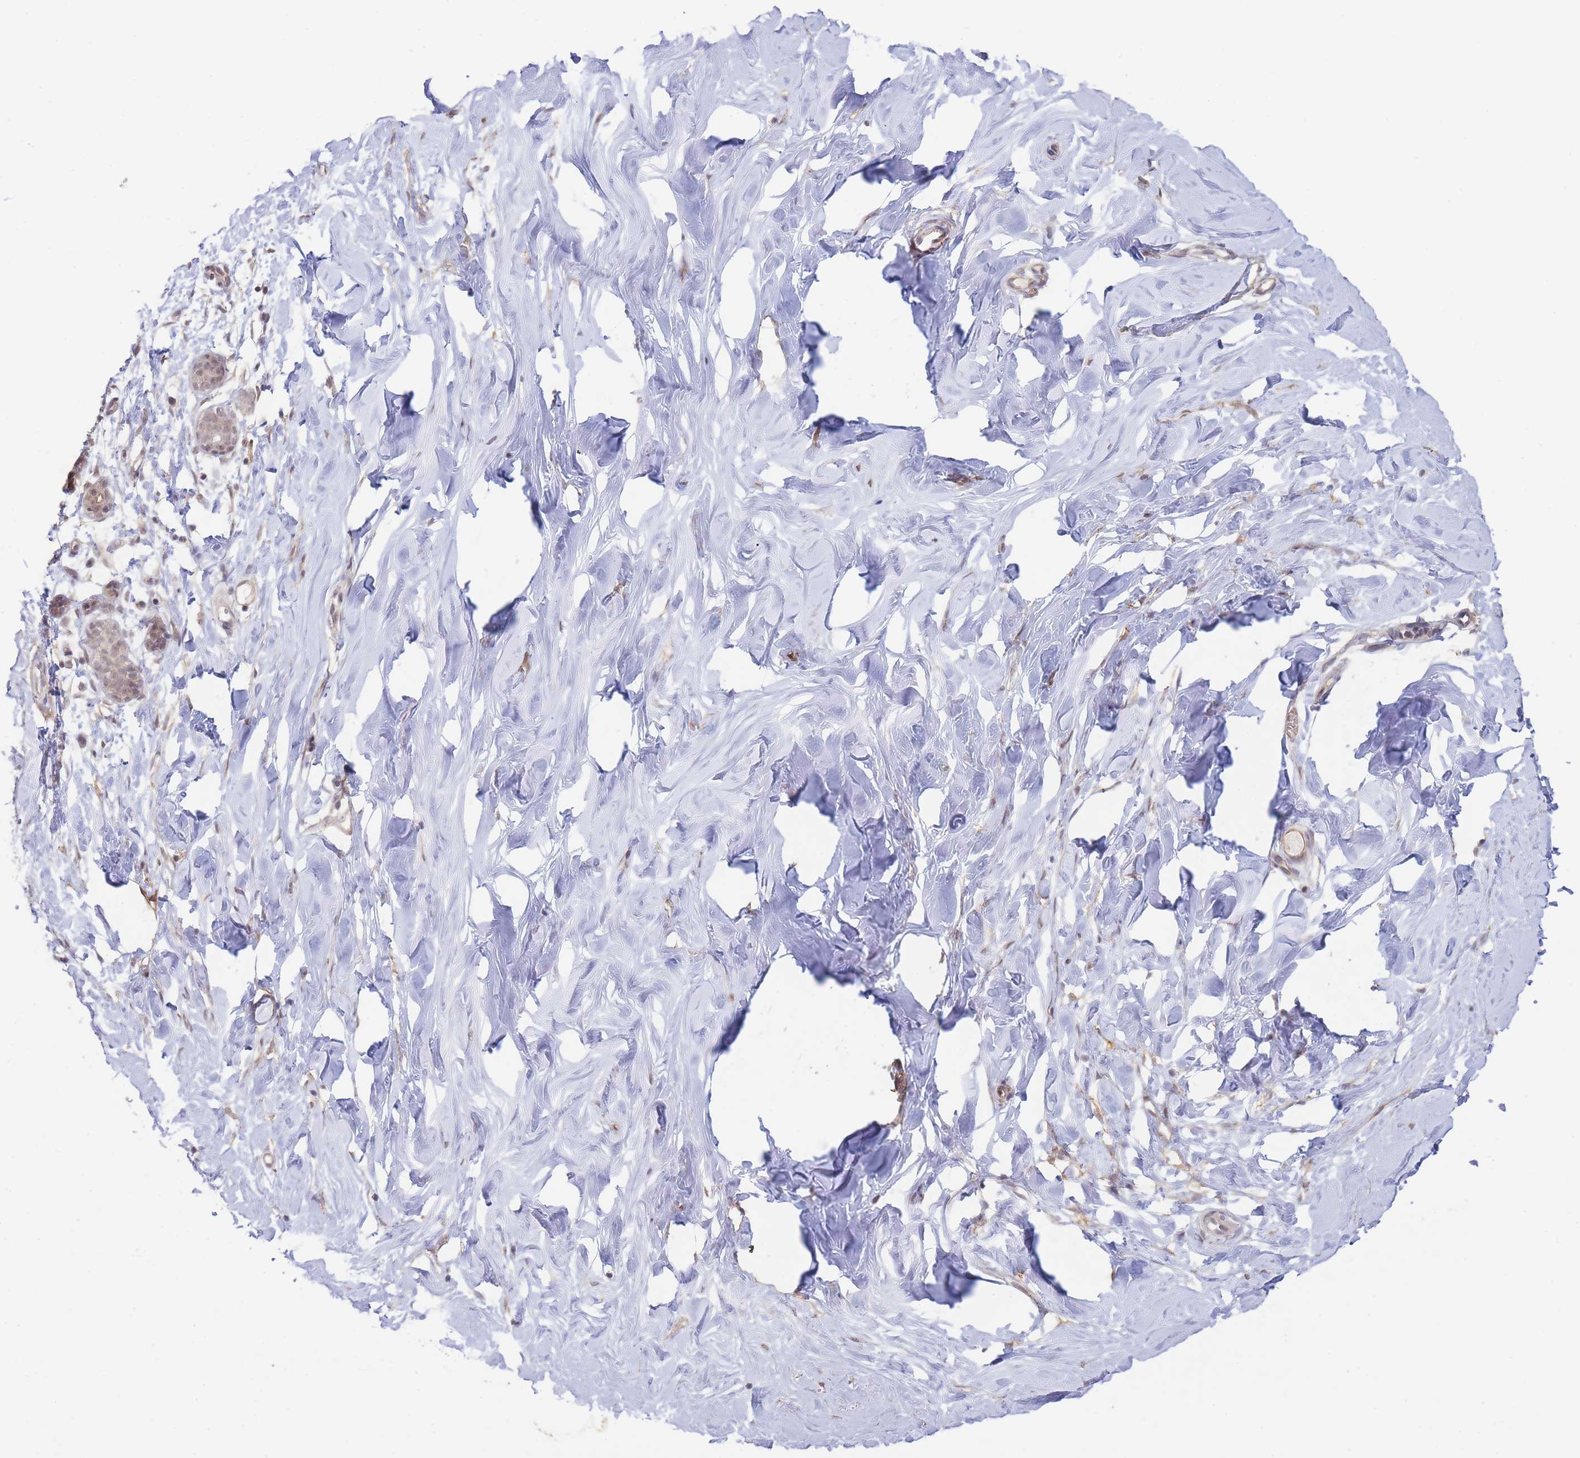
{"staining": {"intensity": "negative", "quantity": "none", "location": "none"}, "tissue": "breast", "cell_type": "Adipocytes", "image_type": "normal", "snomed": [{"axis": "morphology", "description": "Normal tissue, NOS"}, {"axis": "topography", "description": "Breast"}], "caption": "DAB immunohistochemical staining of unremarkable human breast shows no significant positivity in adipocytes.", "gene": "BOD1L1", "patient": {"sex": "female", "age": 27}}